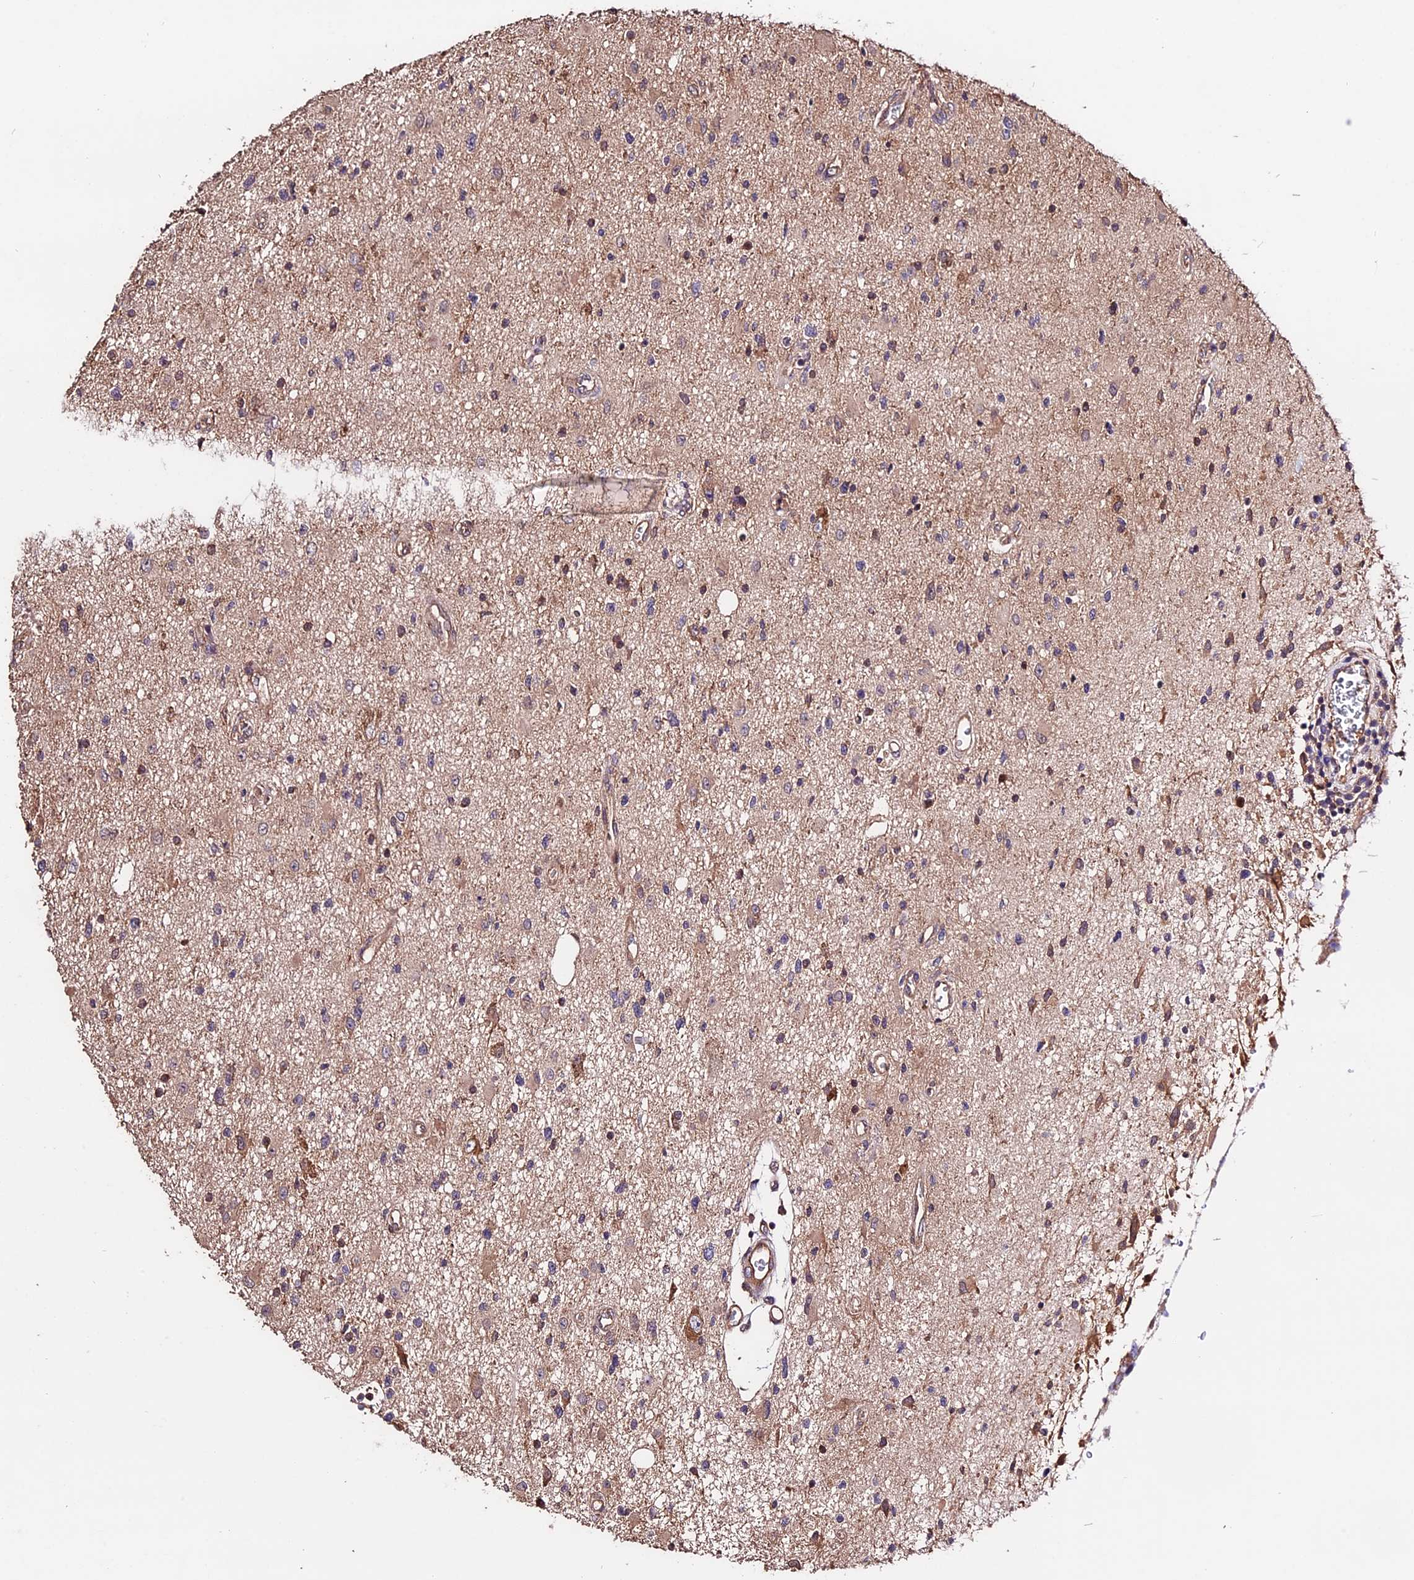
{"staining": {"intensity": "negative", "quantity": "none", "location": "none"}, "tissue": "glioma", "cell_type": "Tumor cells", "image_type": "cancer", "snomed": [{"axis": "morphology", "description": "Glioma, malignant, High grade"}, {"axis": "topography", "description": "Brain"}], "caption": "A high-resolution photomicrograph shows immunohistochemistry staining of malignant glioma (high-grade), which shows no significant expression in tumor cells.", "gene": "CES3", "patient": {"sex": "male", "age": 33}}